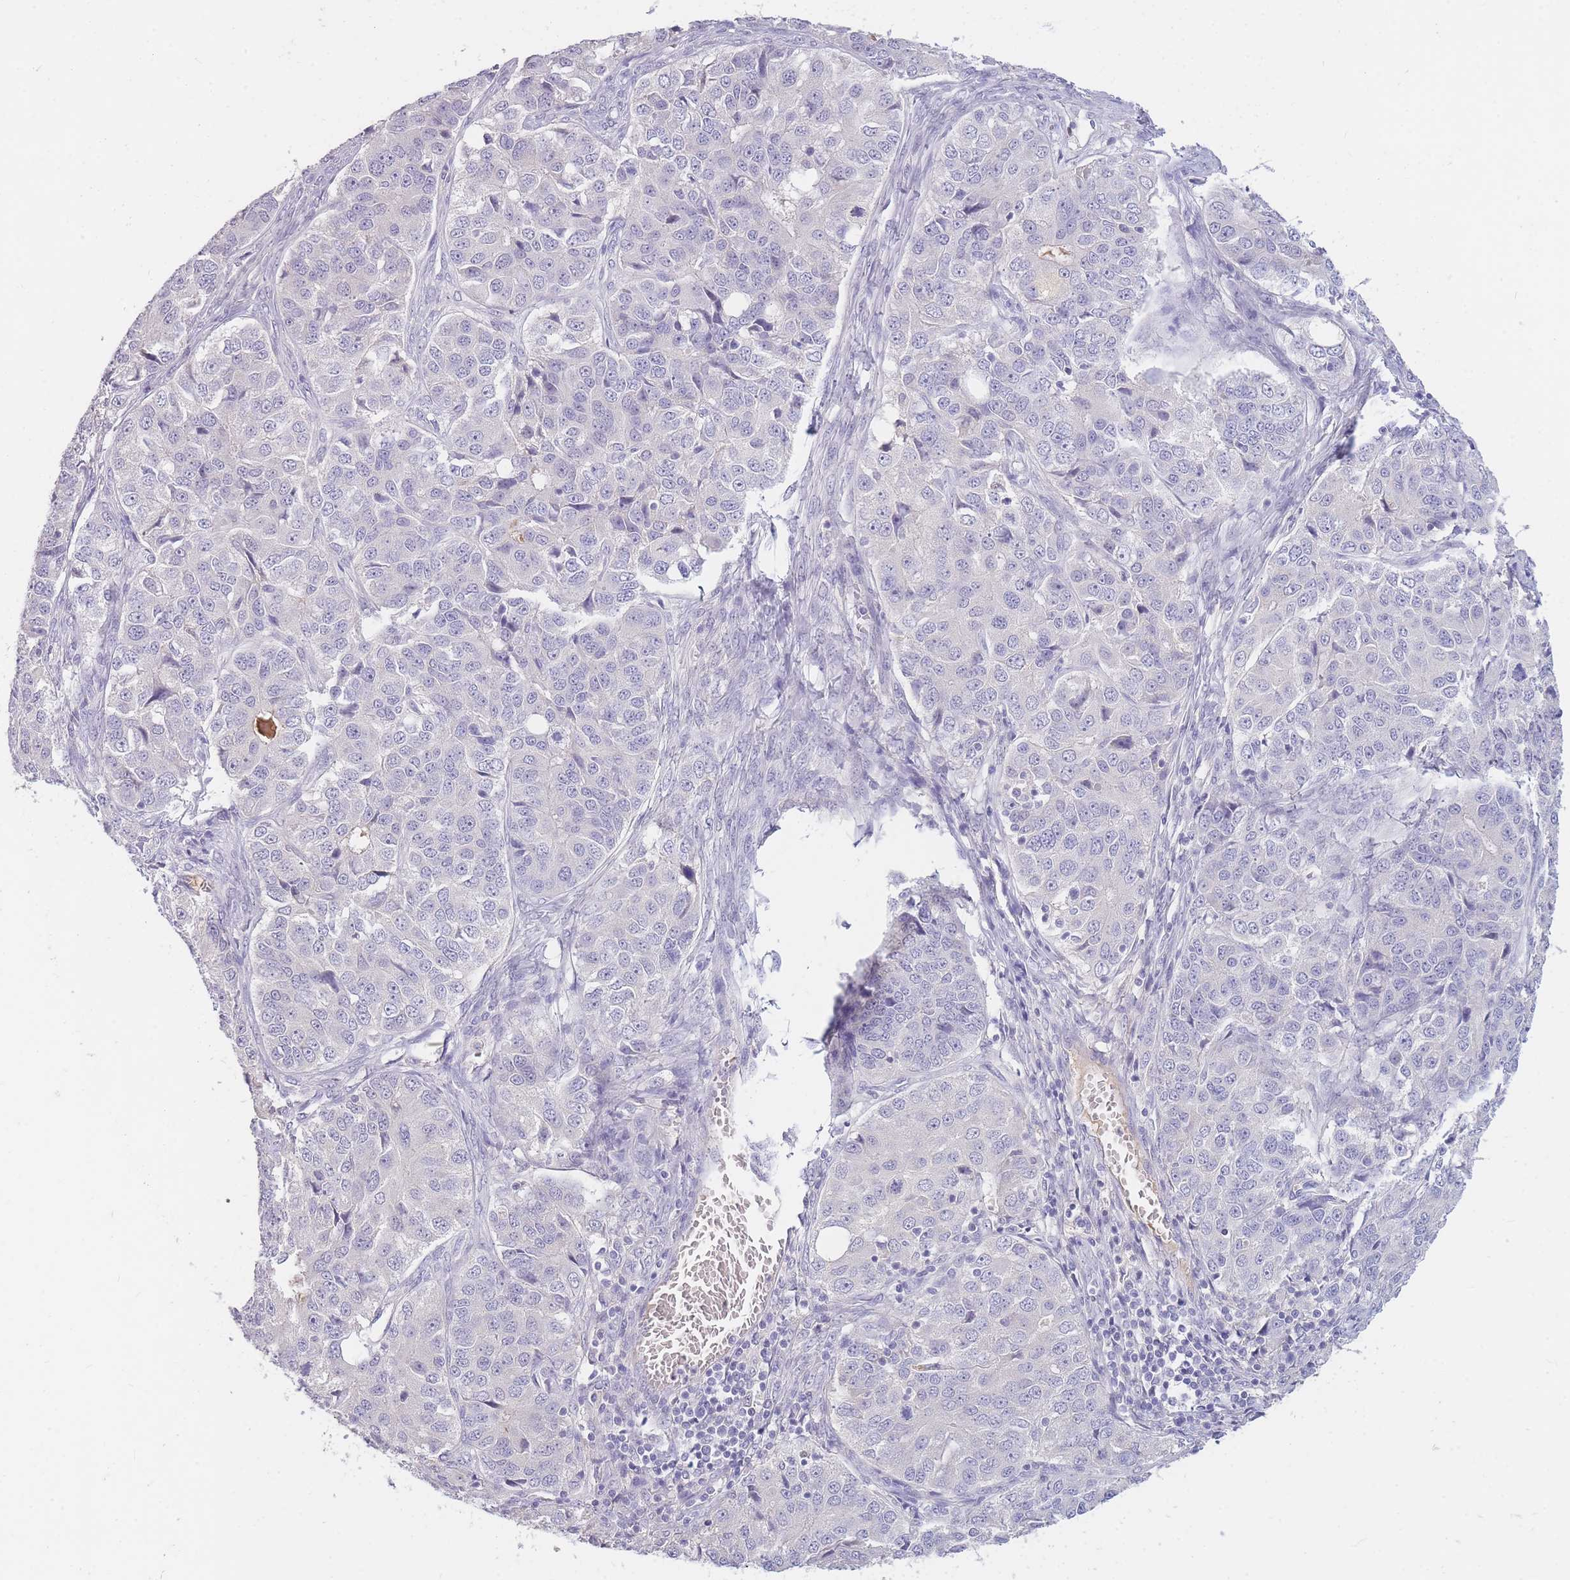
{"staining": {"intensity": "negative", "quantity": "none", "location": "none"}, "tissue": "ovarian cancer", "cell_type": "Tumor cells", "image_type": "cancer", "snomed": [{"axis": "morphology", "description": "Carcinoma, endometroid"}, {"axis": "topography", "description": "Ovary"}], "caption": "Ovarian cancer (endometroid carcinoma) stained for a protein using IHC shows no expression tumor cells.", "gene": "TPSD1", "patient": {"sex": "female", "age": 51}}